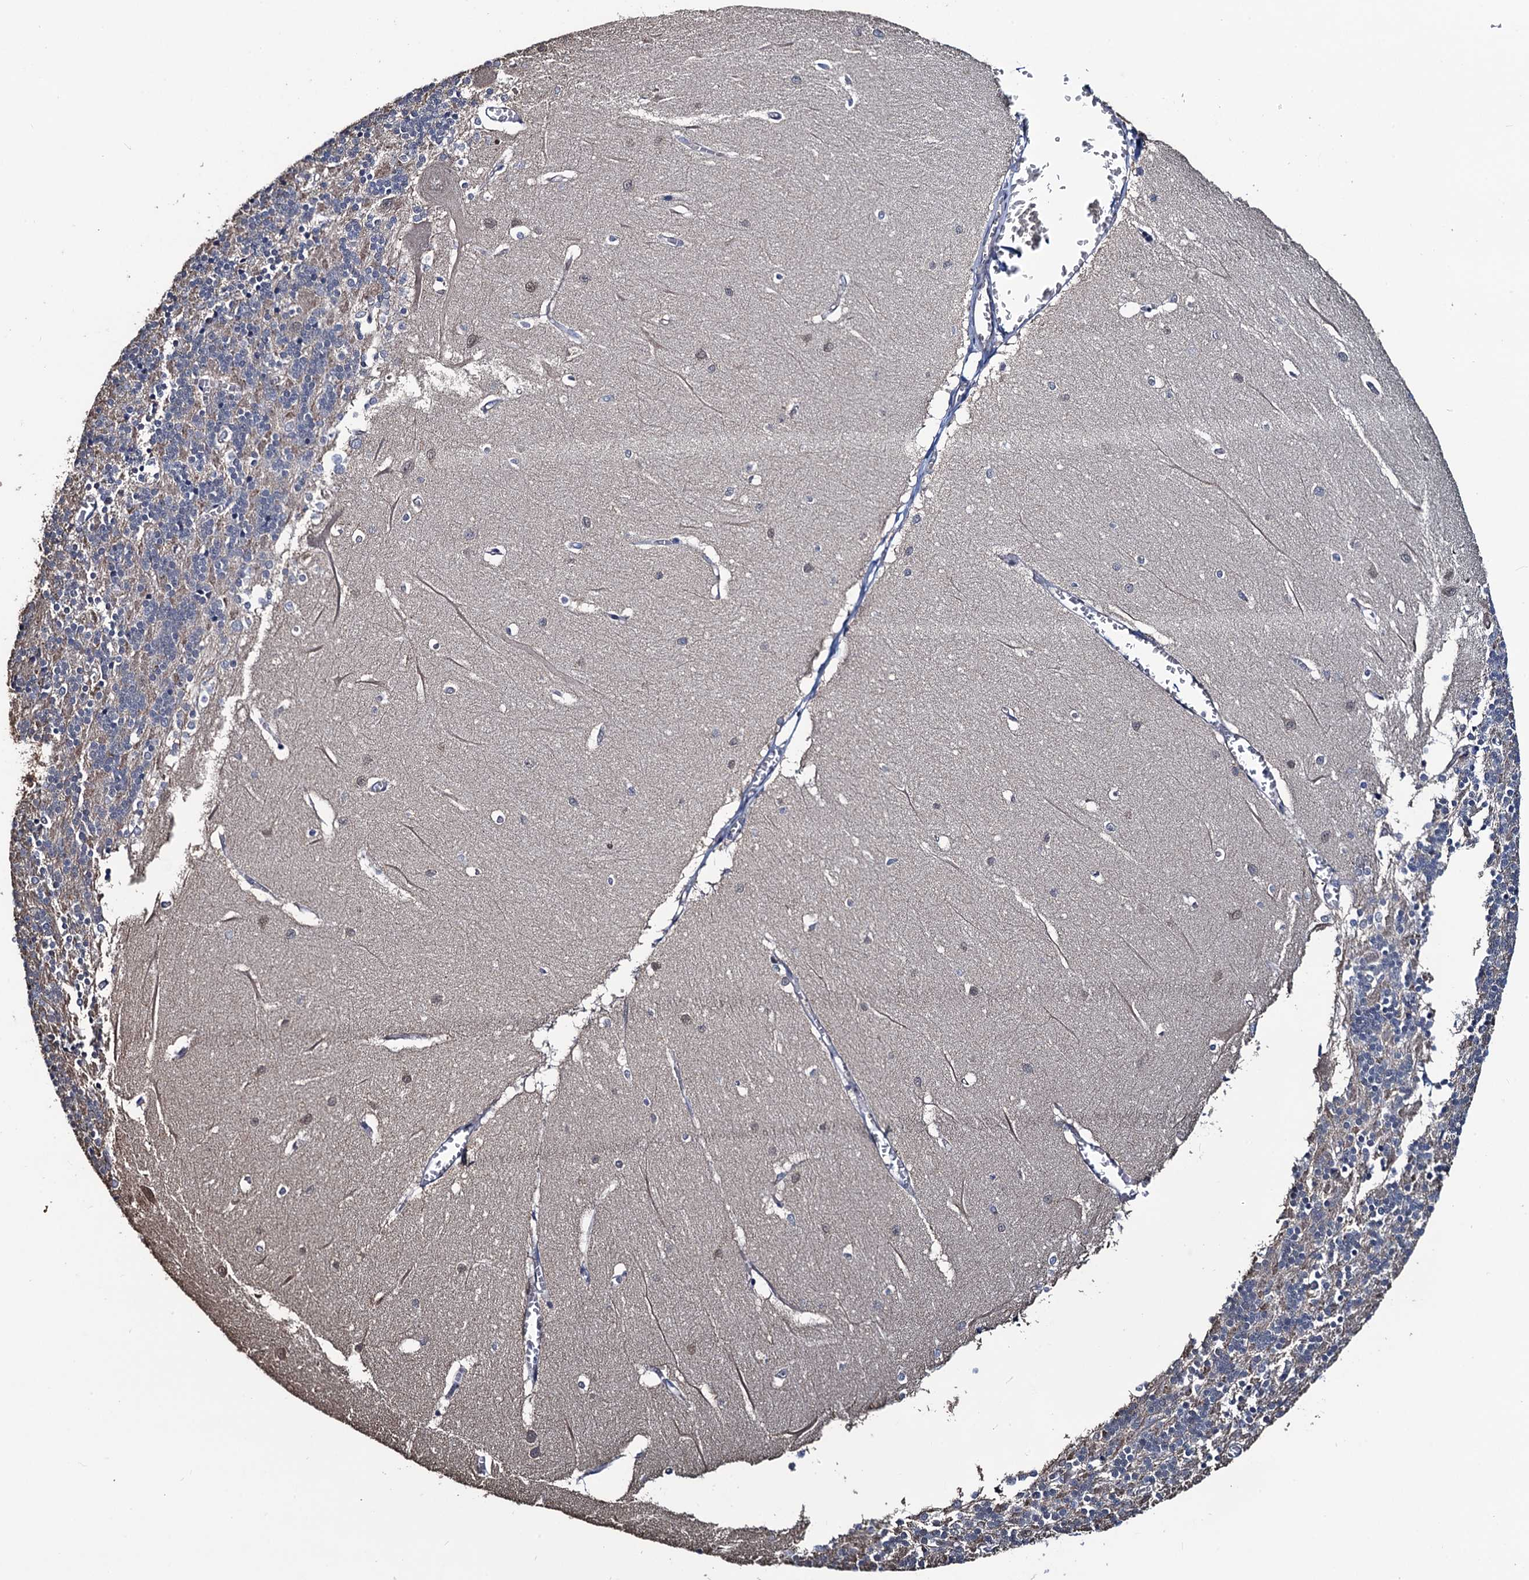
{"staining": {"intensity": "negative", "quantity": "none", "location": "none"}, "tissue": "cerebellum", "cell_type": "Cells in granular layer", "image_type": "normal", "snomed": [{"axis": "morphology", "description": "Normal tissue, NOS"}, {"axis": "topography", "description": "Cerebellum"}], "caption": "An image of cerebellum stained for a protein demonstrates no brown staining in cells in granular layer.", "gene": "RTKN2", "patient": {"sex": "male", "age": 37}}